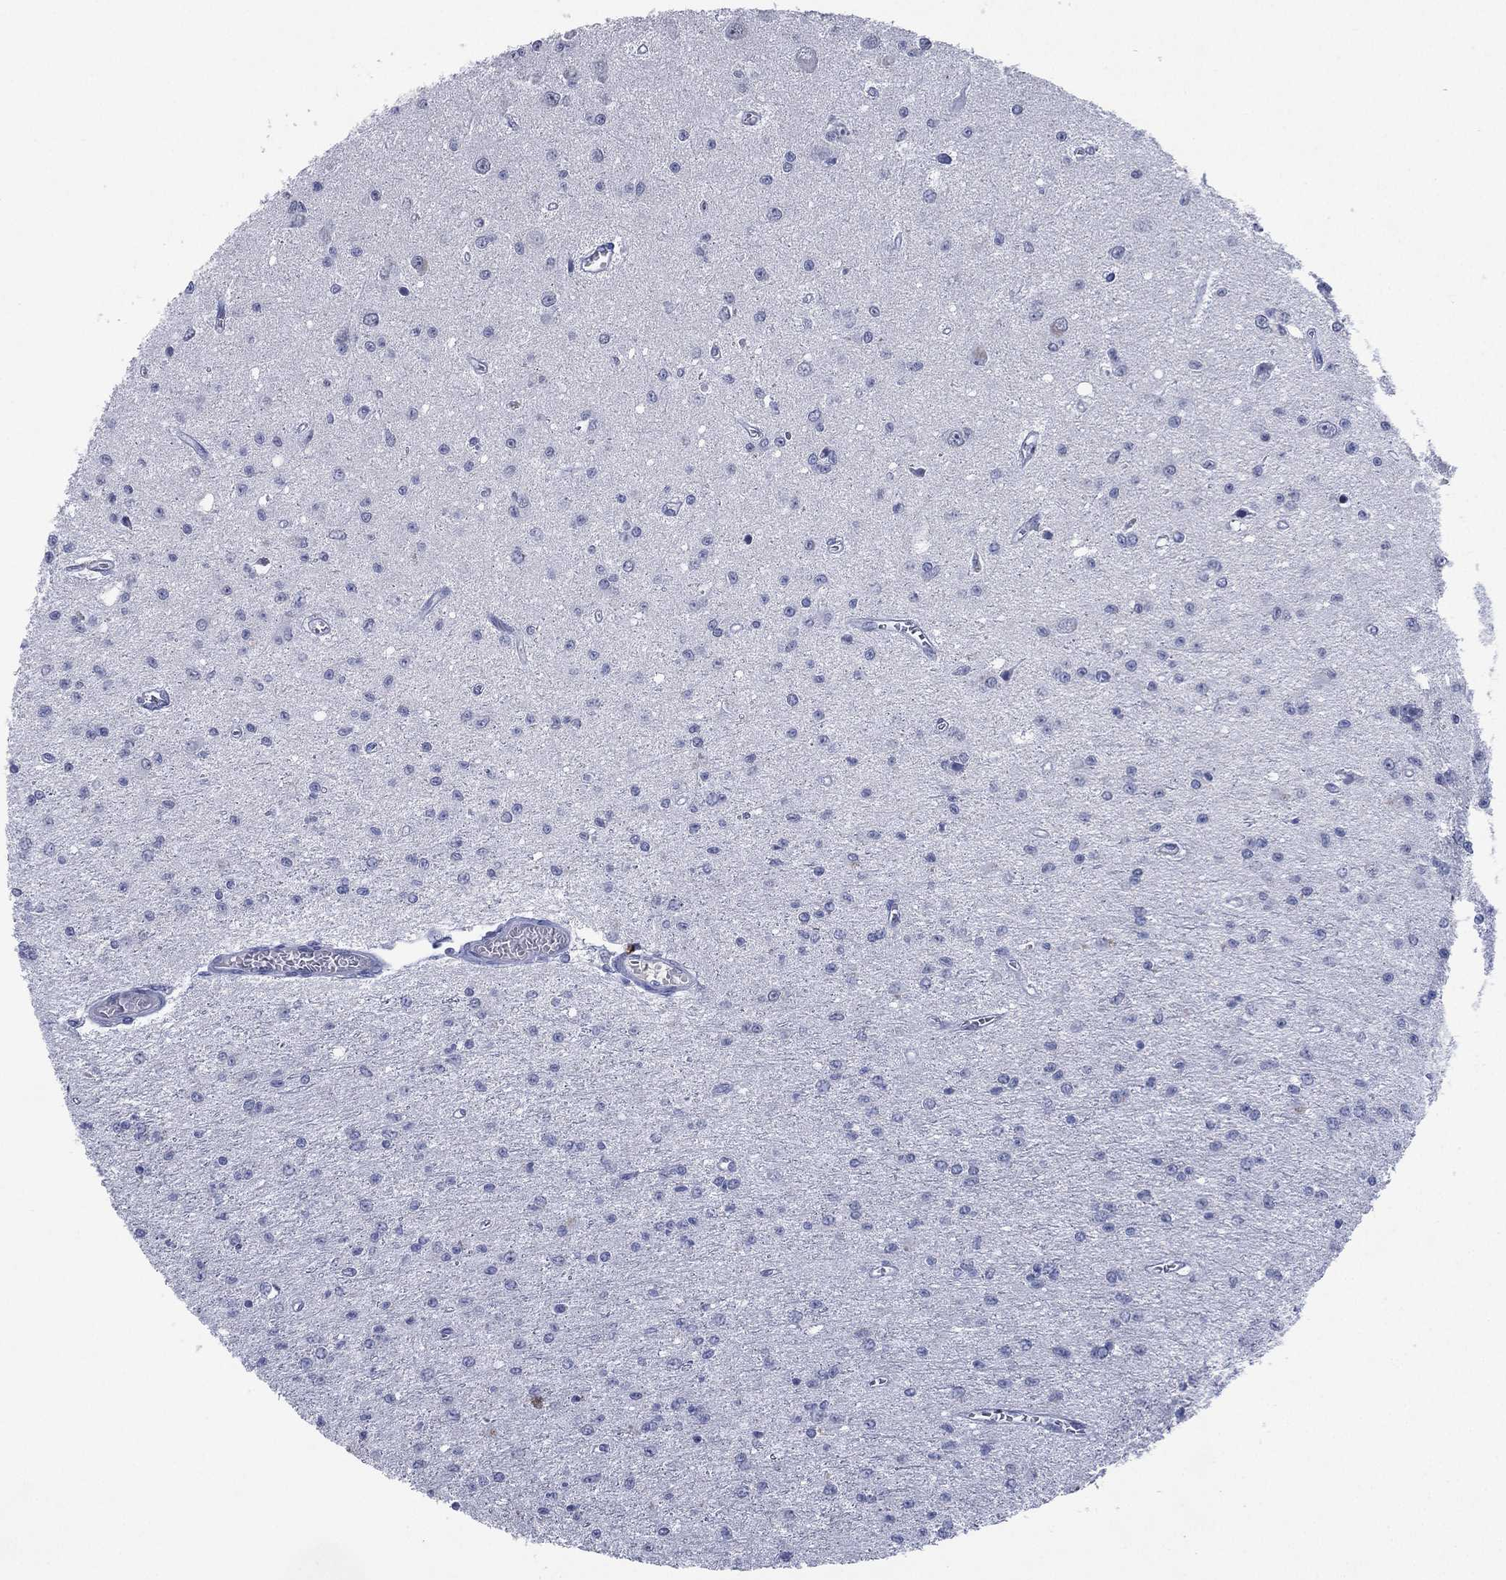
{"staining": {"intensity": "negative", "quantity": "none", "location": "none"}, "tissue": "glioma", "cell_type": "Tumor cells", "image_type": "cancer", "snomed": [{"axis": "morphology", "description": "Glioma, malignant, Low grade"}, {"axis": "topography", "description": "Brain"}], "caption": "This is an immunohistochemistry image of human malignant glioma (low-grade). There is no positivity in tumor cells.", "gene": "KRT35", "patient": {"sex": "female", "age": 45}}